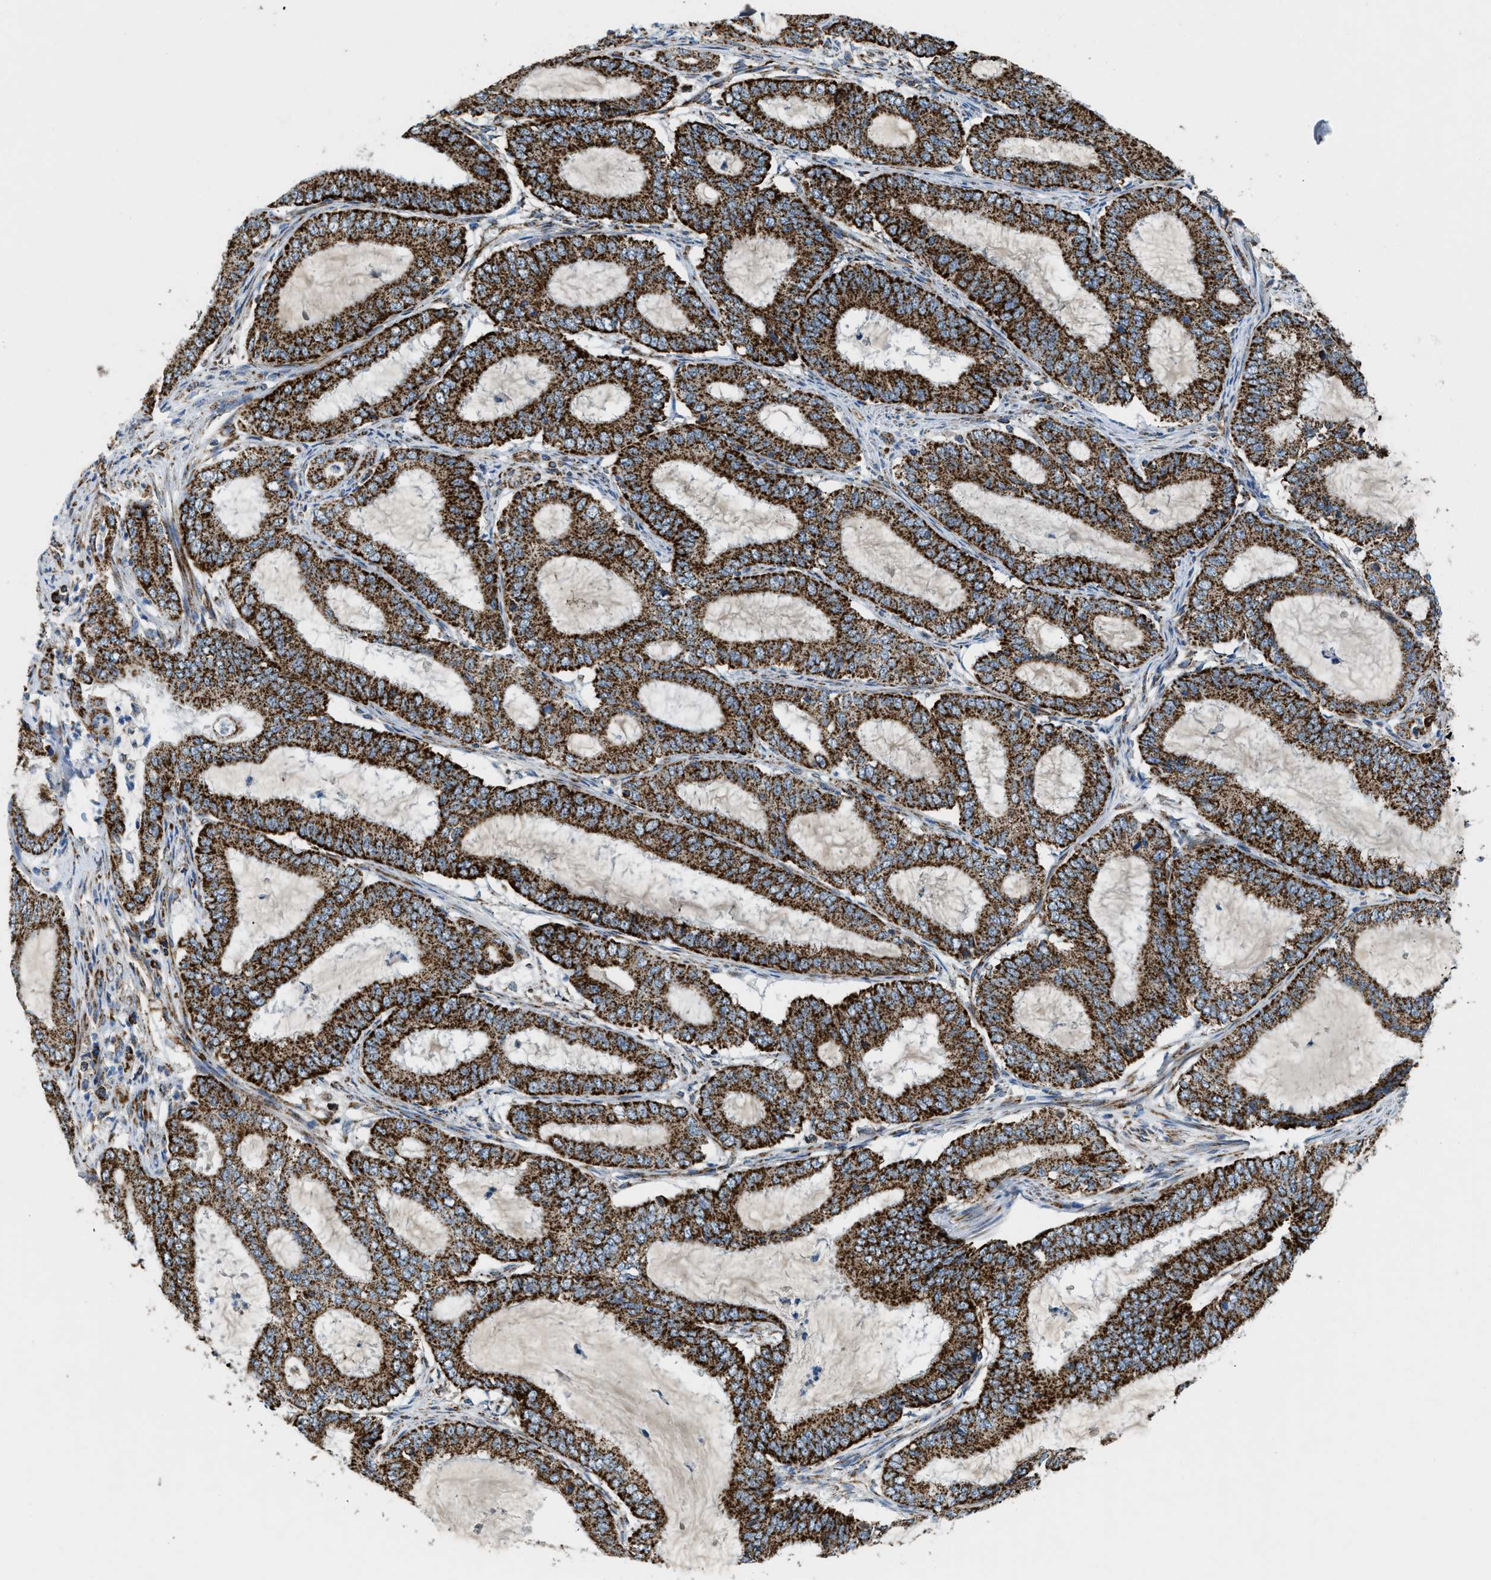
{"staining": {"intensity": "strong", "quantity": ">75%", "location": "cytoplasmic/membranous"}, "tissue": "endometrial cancer", "cell_type": "Tumor cells", "image_type": "cancer", "snomed": [{"axis": "morphology", "description": "Adenocarcinoma, NOS"}, {"axis": "topography", "description": "Endometrium"}], "caption": "A high-resolution micrograph shows IHC staining of endometrial cancer, which displays strong cytoplasmic/membranous expression in approximately >75% of tumor cells.", "gene": "STK33", "patient": {"sex": "female", "age": 70}}